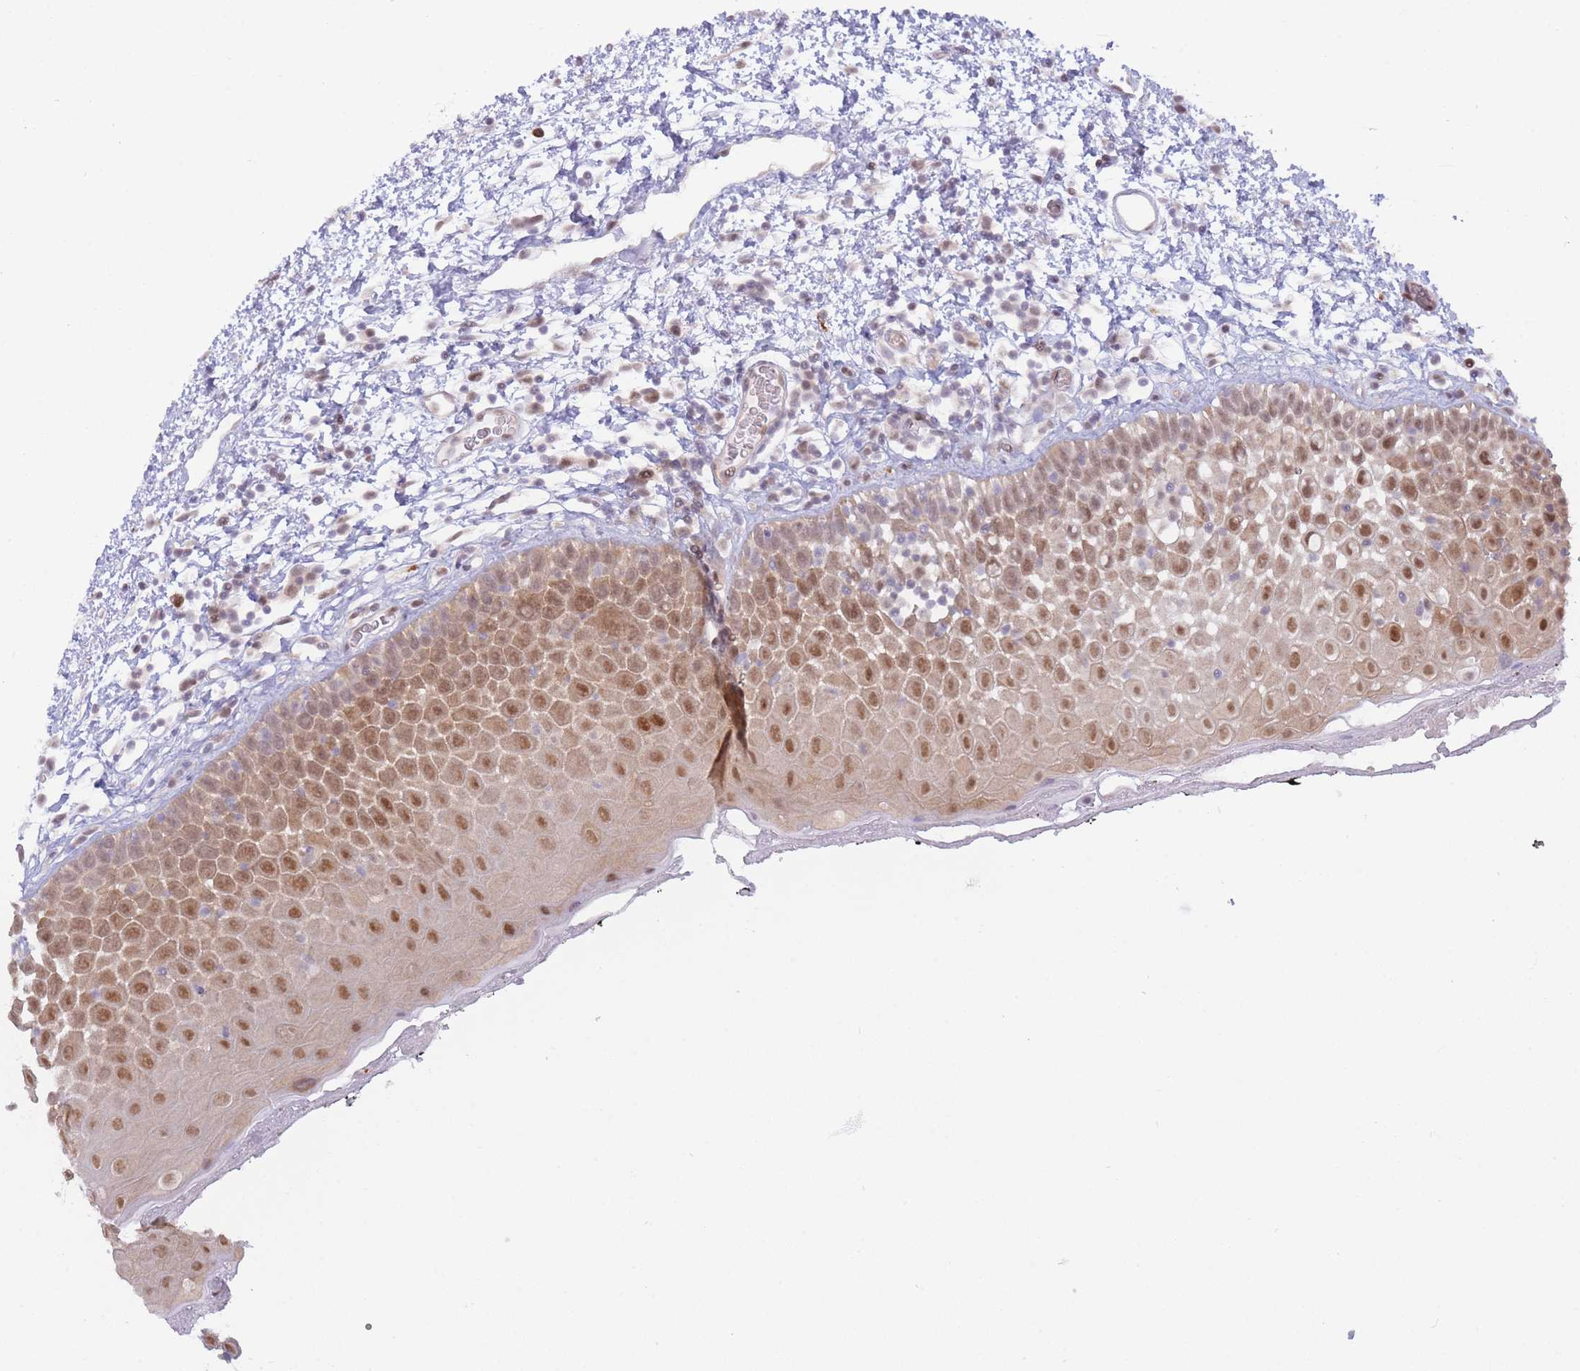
{"staining": {"intensity": "moderate", "quantity": ">75%", "location": "nuclear"}, "tissue": "oral mucosa", "cell_type": "Squamous epithelial cells", "image_type": "normal", "snomed": [{"axis": "morphology", "description": "Normal tissue, NOS"}, {"axis": "morphology", "description": "Squamous cell carcinoma, NOS"}, {"axis": "topography", "description": "Oral tissue"}, {"axis": "topography", "description": "Tounge, NOS"}, {"axis": "topography", "description": "Head-Neck"}], "caption": "Immunohistochemistry photomicrograph of benign oral mucosa: human oral mucosa stained using IHC demonstrates medium levels of moderate protein expression localized specifically in the nuclear of squamous epithelial cells, appearing as a nuclear brown color.", "gene": "NSFL1C", "patient": {"sex": "male", "age": 76}}